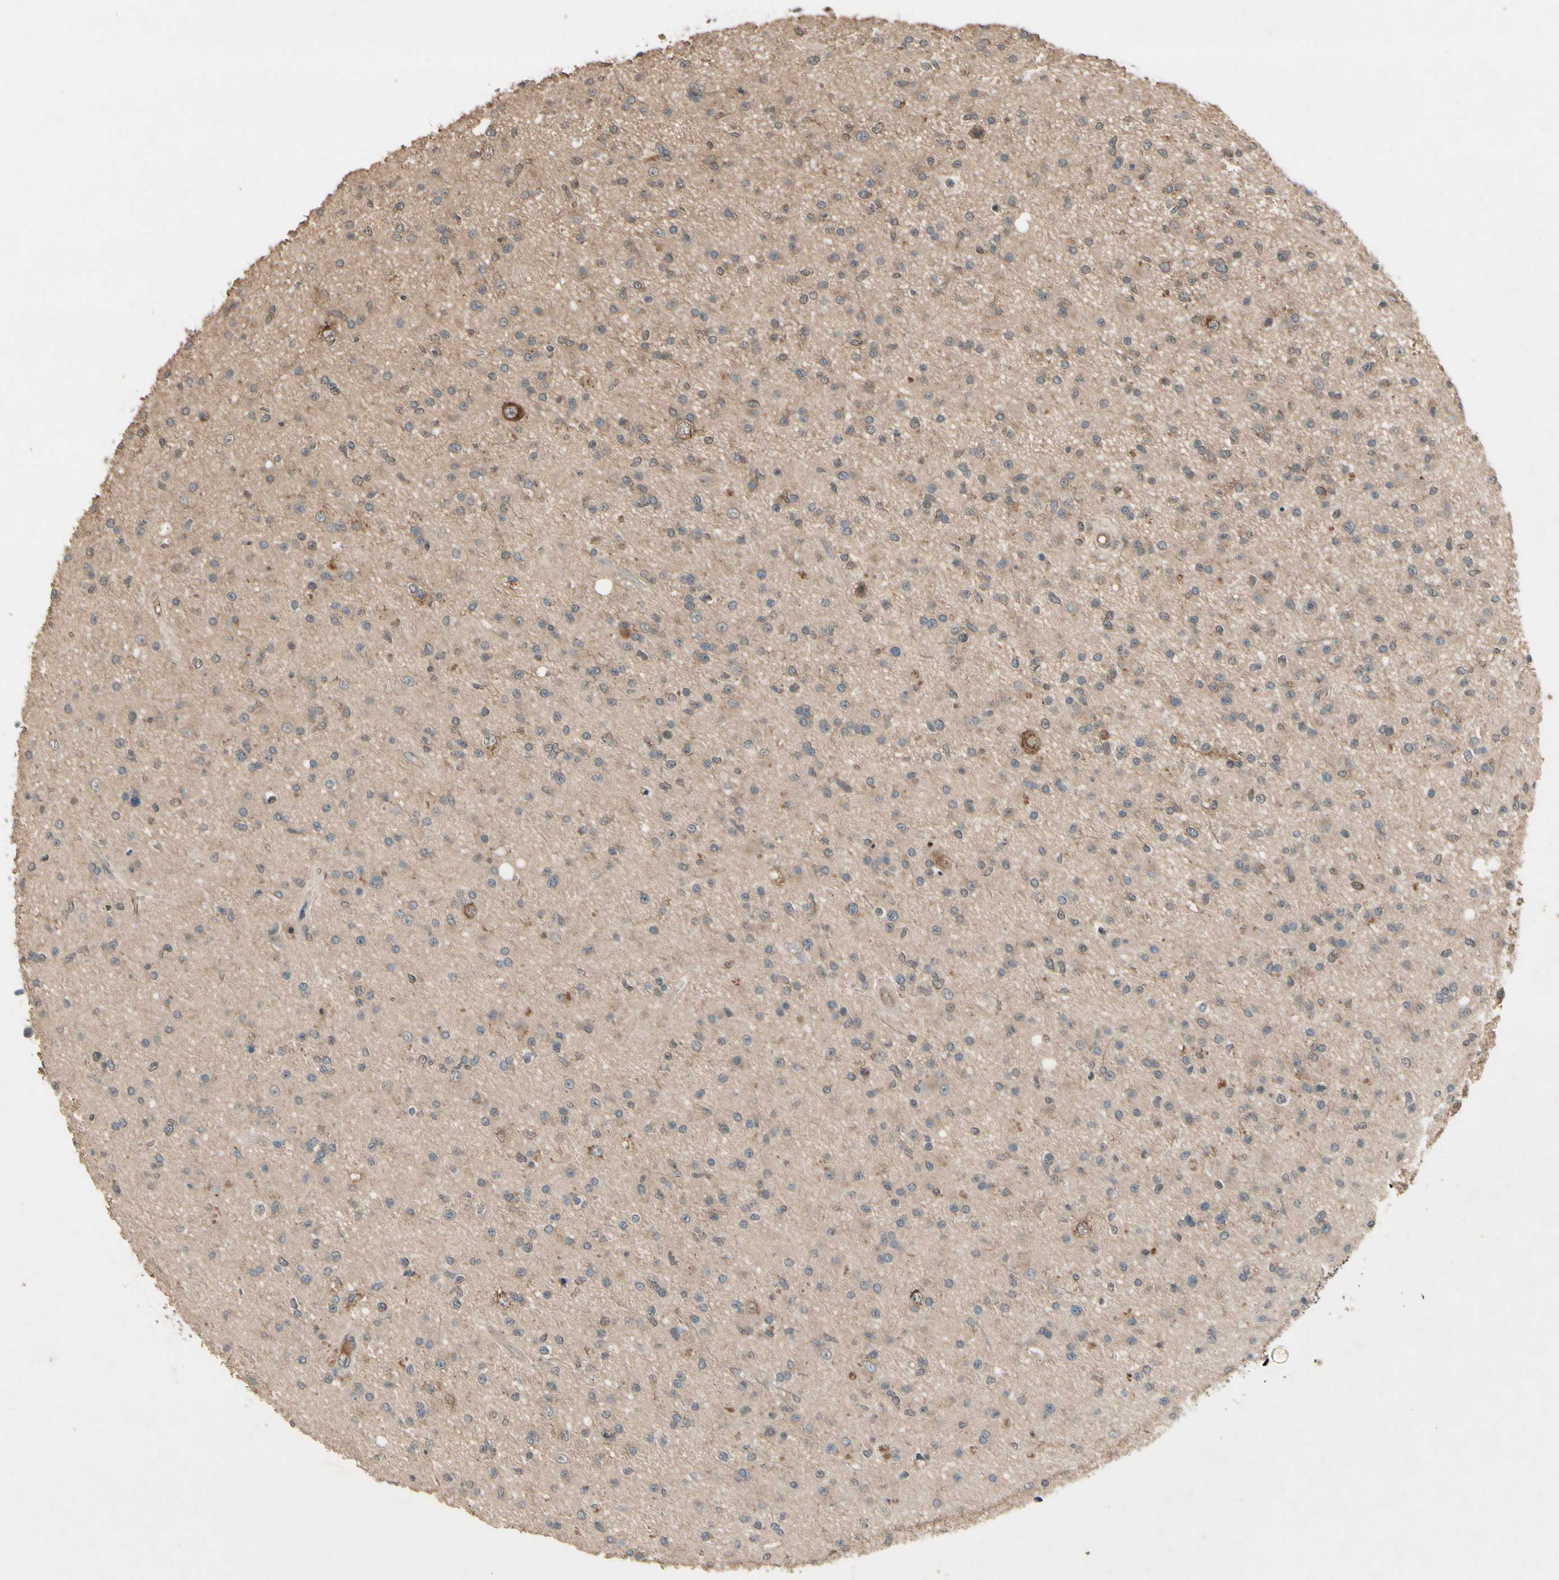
{"staining": {"intensity": "negative", "quantity": "none", "location": "none"}, "tissue": "glioma", "cell_type": "Tumor cells", "image_type": "cancer", "snomed": [{"axis": "morphology", "description": "Glioma, malignant, High grade"}, {"axis": "topography", "description": "Brain"}], "caption": "Immunohistochemistry micrograph of malignant glioma (high-grade) stained for a protein (brown), which demonstrates no staining in tumor cells. Nuclei are stained in blue.", "gene": "NSF", "patient": {"sex": "male", "age": 33}}